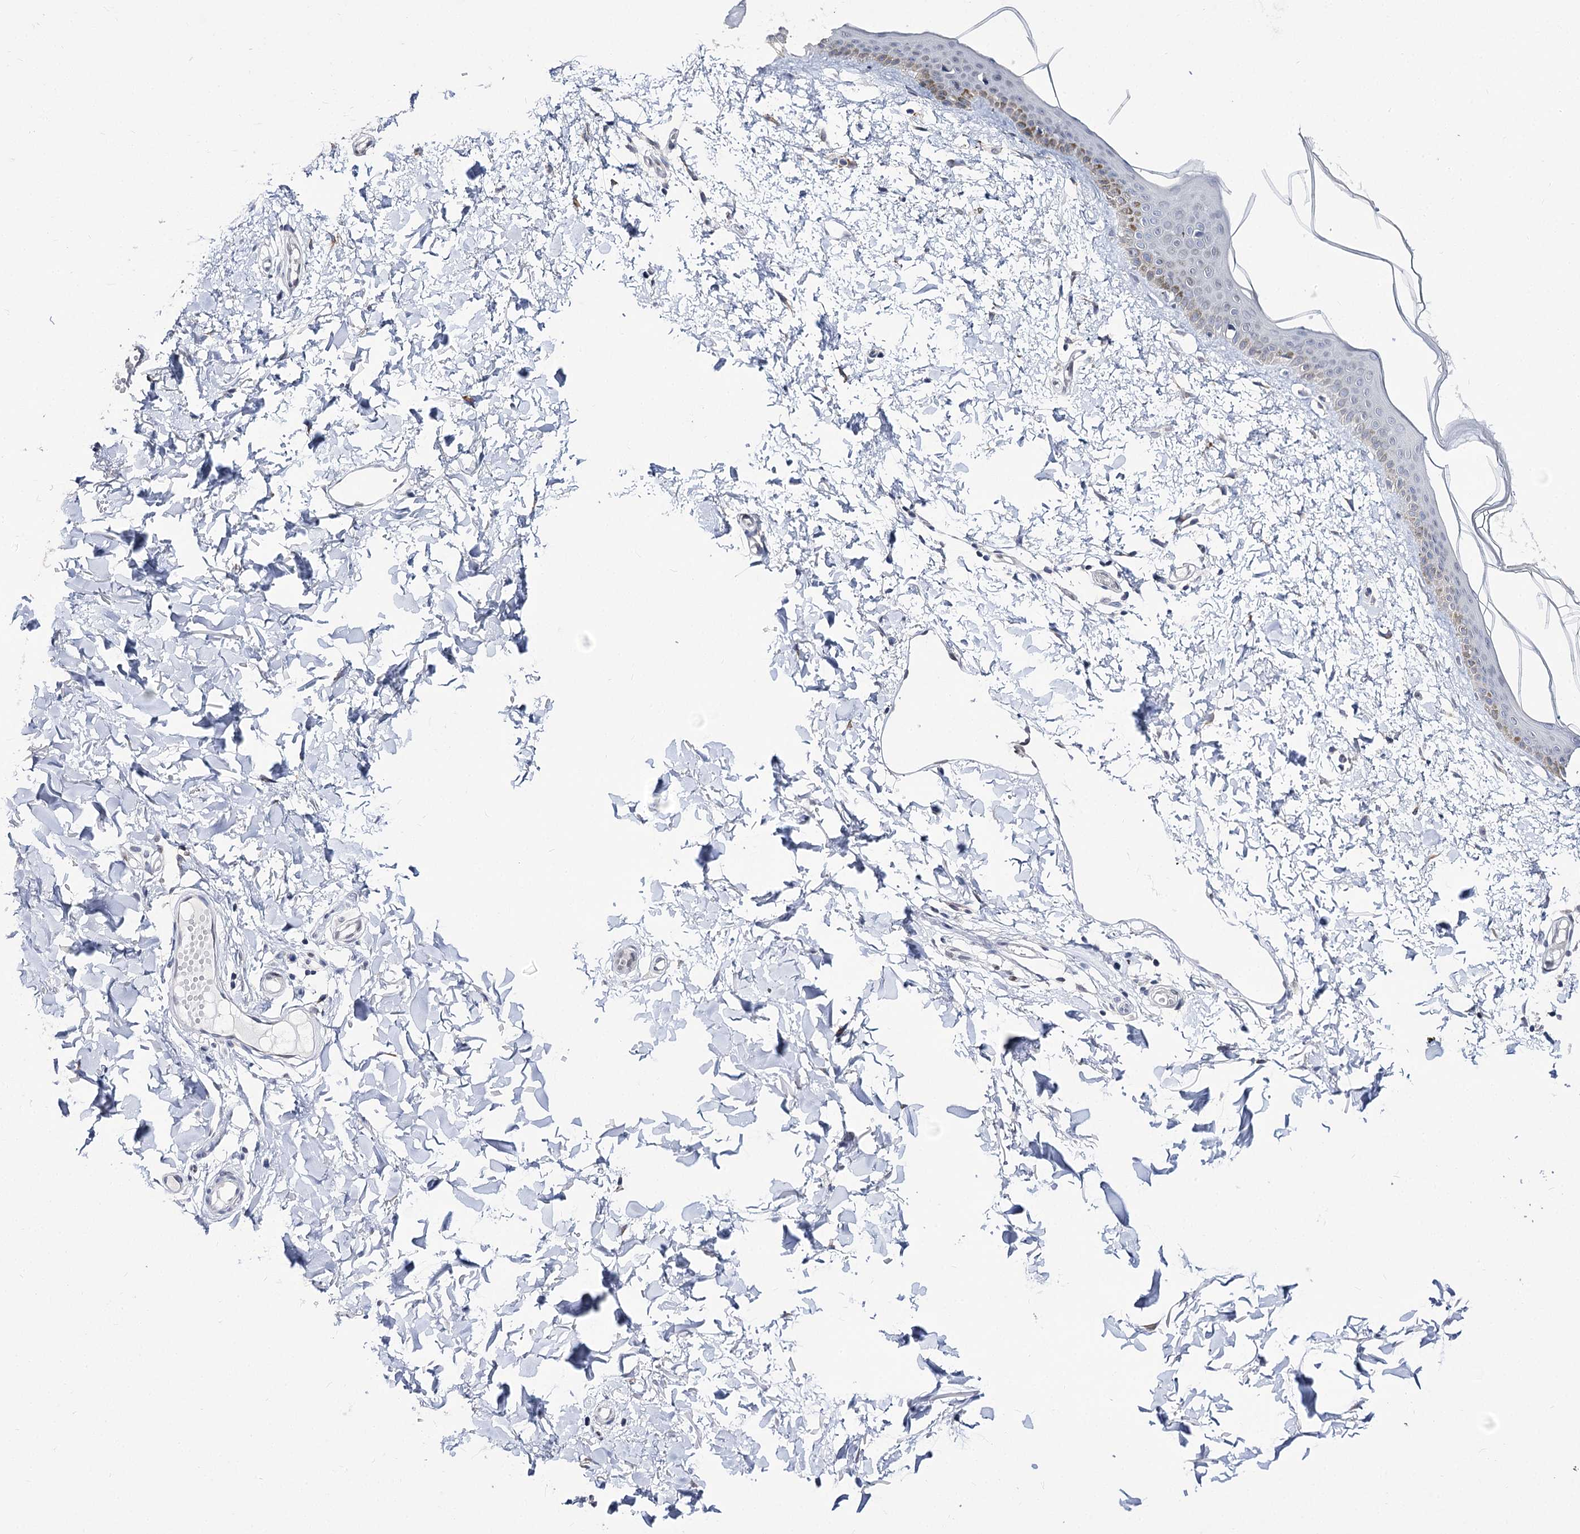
{"staining": {"intensity": "negative", "quantity": "none", "location": "none"}, "tissue": "skin", "cell_type": "Fibroblasts", "image_type": "normal", "snomed": [{"axis": "morphology", "description": "Normal tissue, NOS"}, {"axis": "topography", "description": "Skin"}], "caption": "High power microscopy image of an immunohistochemistry (IHC) micrograph of benign skin, revealing no significant expression in fibroblasts. Brightfield microscopy of immunohistochemistry stained with DAB (3,3'-diaminobenzidine) (brown) and hematoxylin (blue), captured at high magnification.", "gene": "TMEM201", "patient": {"sex": "female", "age": 58}}